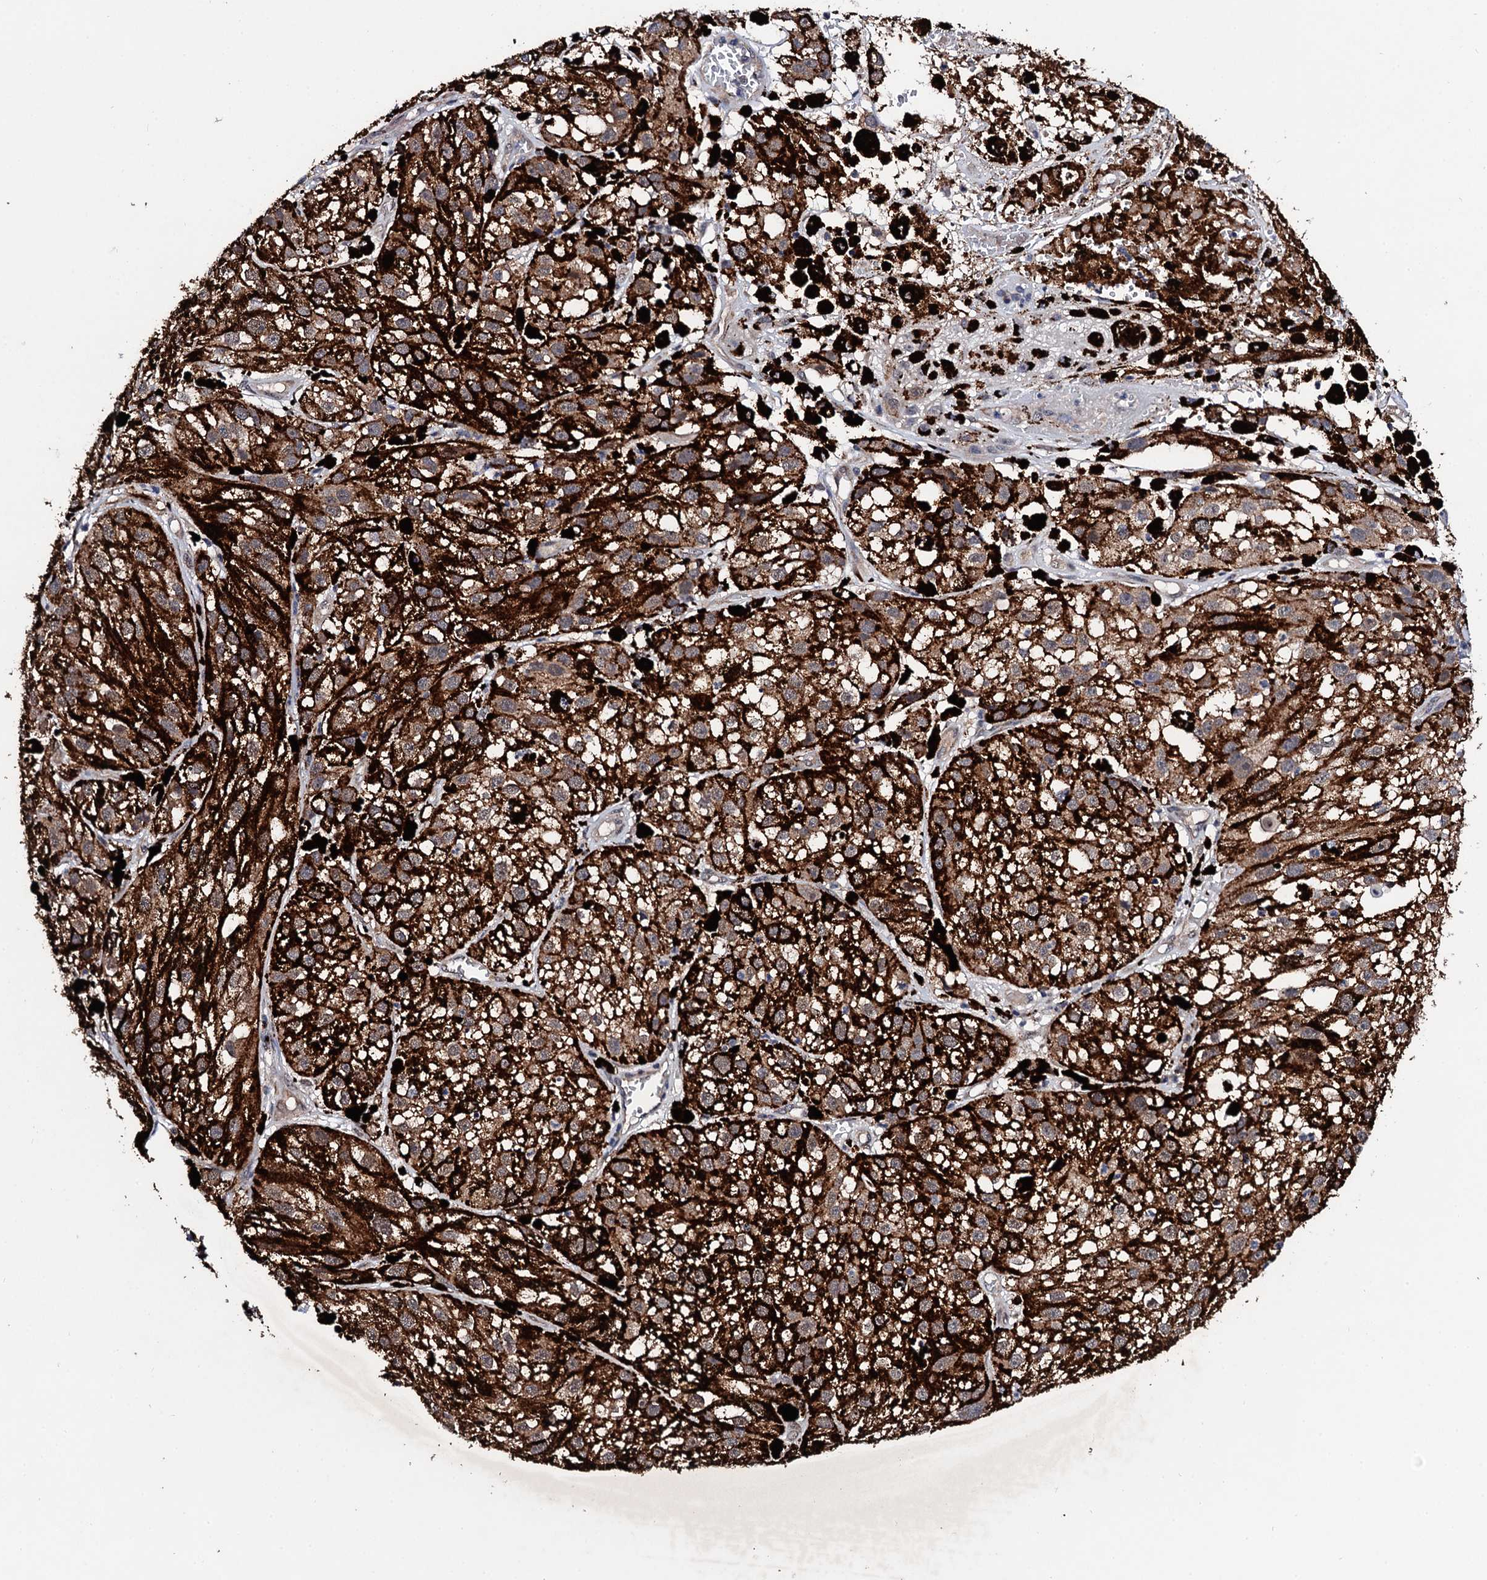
{"staining": {"intensity": "moderate", "quantity": ">75%", "location": "cytoplasmic/membranous"}, "tissue": "melanoma", "cell_type": "Tumor cells", "image_type": "cancer", "snomed": [{"axis": "morphology", "description": "Malignant melanoma, NOS"}, {"axis": "topography", "description": "Skin"}], "caption": "Tumor cells show medium levels of moderate cytoplasmic/membranous expression in about >75% of cells in human melanoma.", "gene": "IP6K1", "patient": {"sex": "male", "age": 88}}